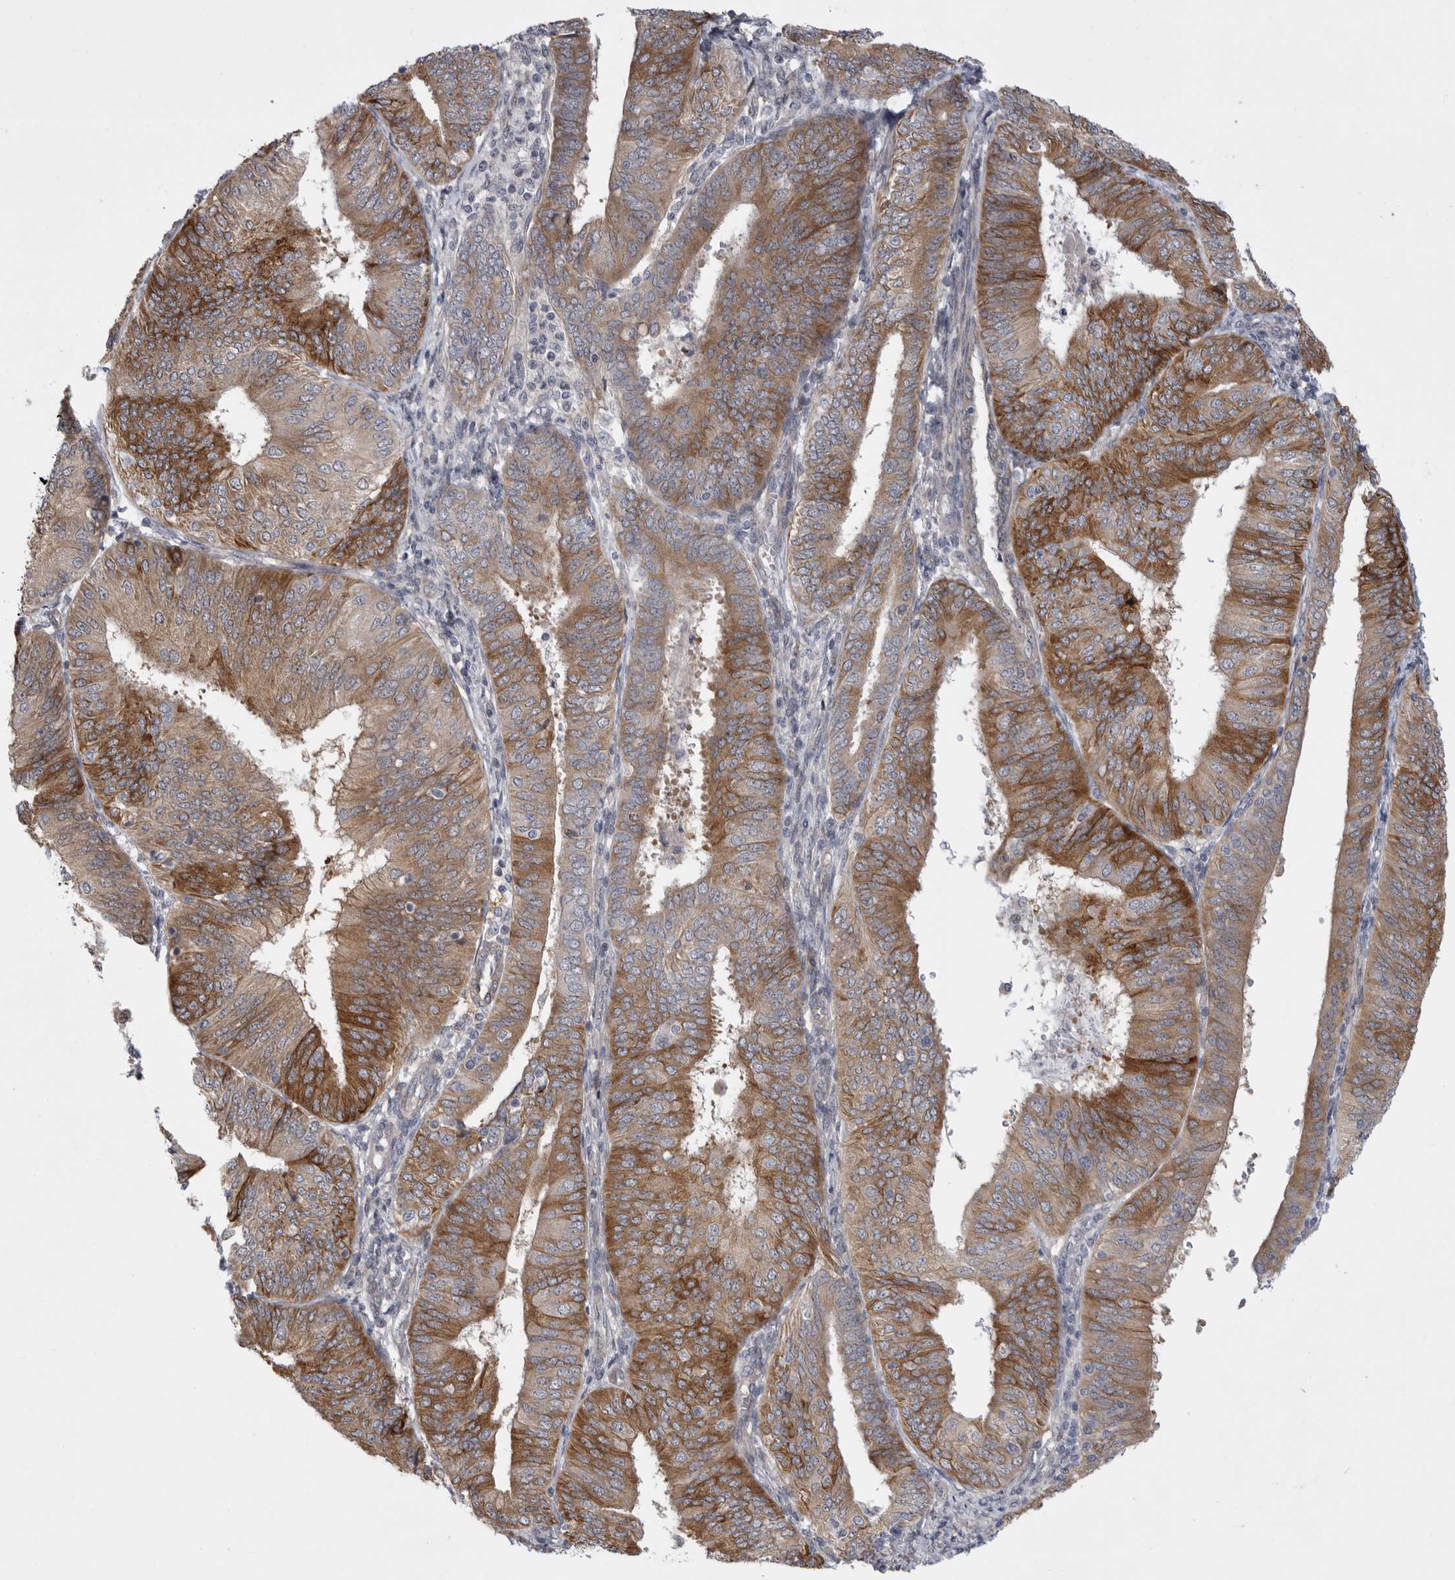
{"staining": {"intensity": "moderate", "quantity": ">75%", "location": "cytoplasmic/membranous"}, "tissue": "endometrial cancer", "cell_type": "Tumor cells", "image_type": "cancer", "snomed": [{"axis": "morphology", "description": "Adenocarcinoma, NOS"}, {"axis": "topography", "description": "Endometrium"}], "caption": "Immunohistochemical staining of human endometrial cancer reveals moderate cytoplasmic/membranous protein positivity in about >75% of tumor cells.", "gene": "FBXO43", "patient": {"sex": "female", "age": 58}}